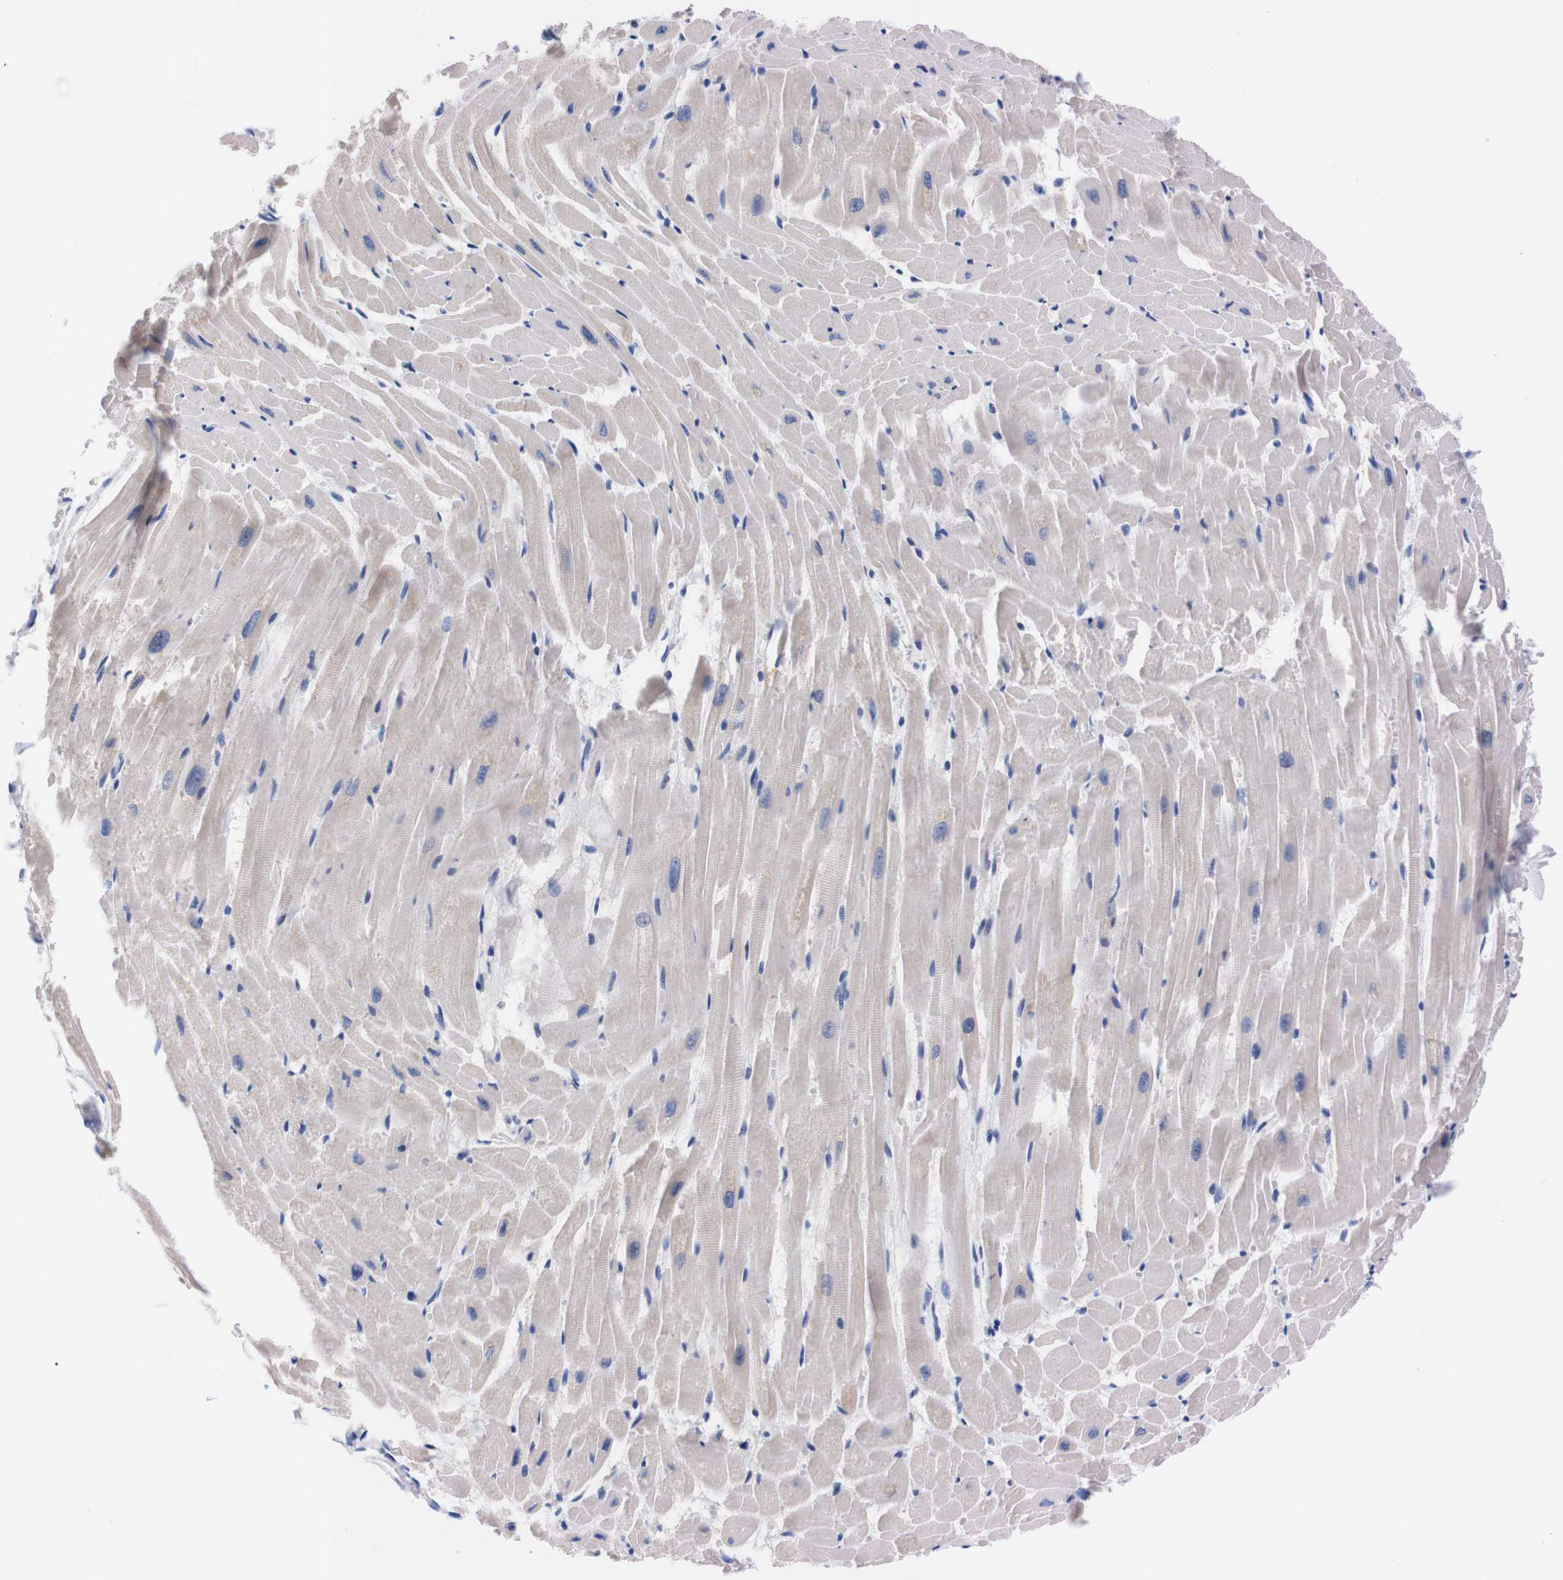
{"staining": {"intensity": "negative", "quantity": "none", "location": "none"}, "tissue": "heart muscle", "cell_type": "Cardiomyocytes", "image_type": "normal", "snomed": [{"axis": "morphology", "description": "Normal tissue, NOS"}, {"axis": "topography", "description": "Heart"}], "caption": "Human heart muscle stained for a protein using immunohistochemistry (IHC) shows no staining in cardiomyocytes.", "gene": "FAM210A", "patient": {"sex": "female", "age": 19}}